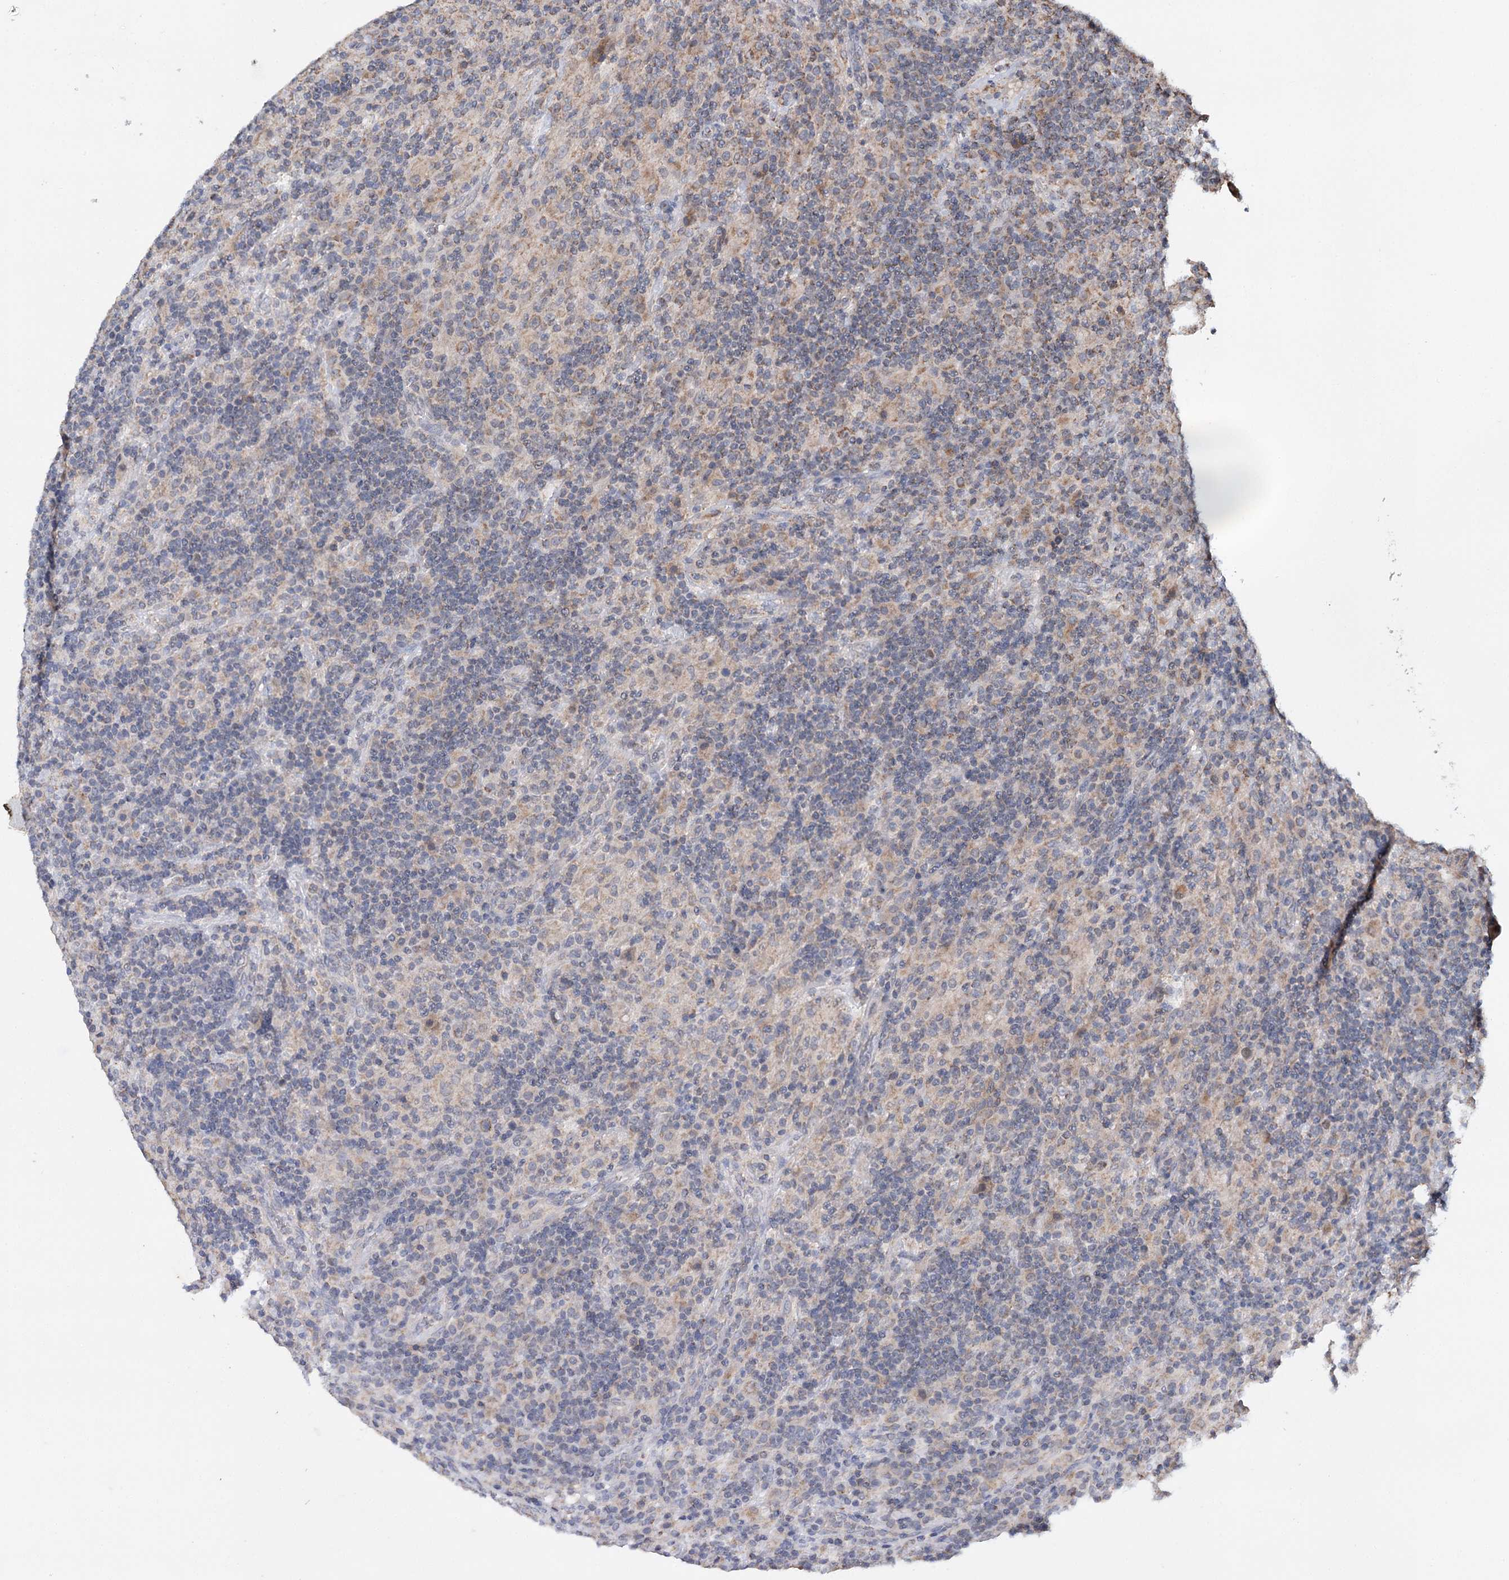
{"staining": {"intensity": "weak", "quantity": "25%-75%", "location": "cytoplasmic/membranous"}, "tissue": "lymphoma", "cell_type": "Tumor cells", "image_type": "cancer", "snomed": [{"axis": "morphology", "description": "Hodgkin's disease, NOS"}, {"axis": "topography", "description": "Lymph node"}], "caption": "Immunohistochemistry (IHC) staining of lymphoma, which exhibits low levels of weak cytoplasmic/membranous expression in about 25%-75% of tumor cells indicating weak cytoplasmic/membranous protein expression. The staining was performed using DAB (3,3'-diaminobenzidine) (brown) for protein detection and nuclei were counterstained in hematoxylin (blue).", "gene": "PIK3CB", "patient": {"sex": "male", "age": 70}}